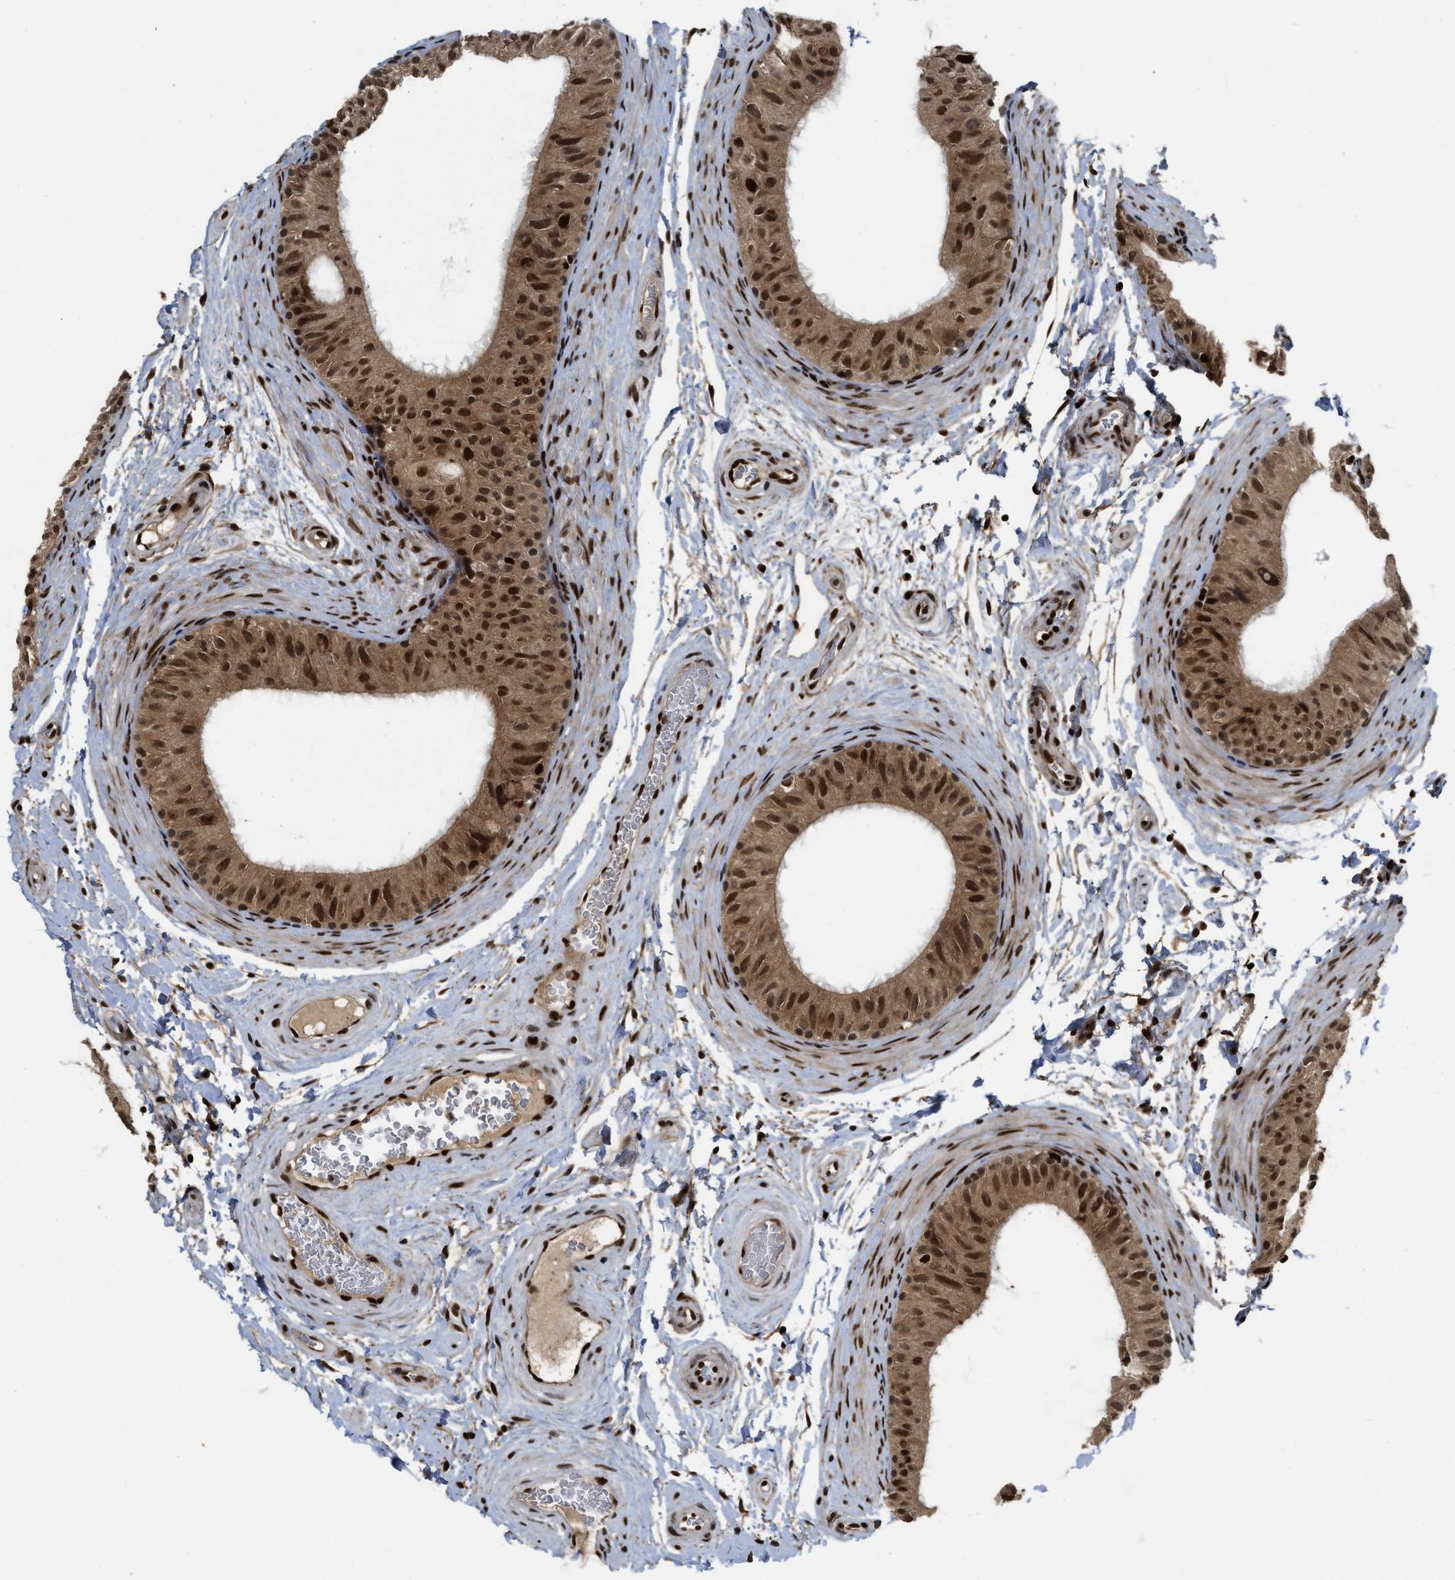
{"staining": {"intensity": "strong", "quantity": ">75%", "location": "cytoplasmic/membranous,nuclear"}, "tissue": "epididymis", "cell_type": "Glandular cells", "image_type": "normal", "snomed": [{"axis": "morphology", "description": "Normal tissue, NOS"}, {"axis": "topography", "description": "Epididymis"}], "caption": "Immunohistochemical staining of normal human epididymis demonstrates strong cytoplasmic/membranous,nuclear protein positivity in approximately >75% of glandular cells.", "gene": "RFX5", "patient": {"sex": "male", "age": 34}}